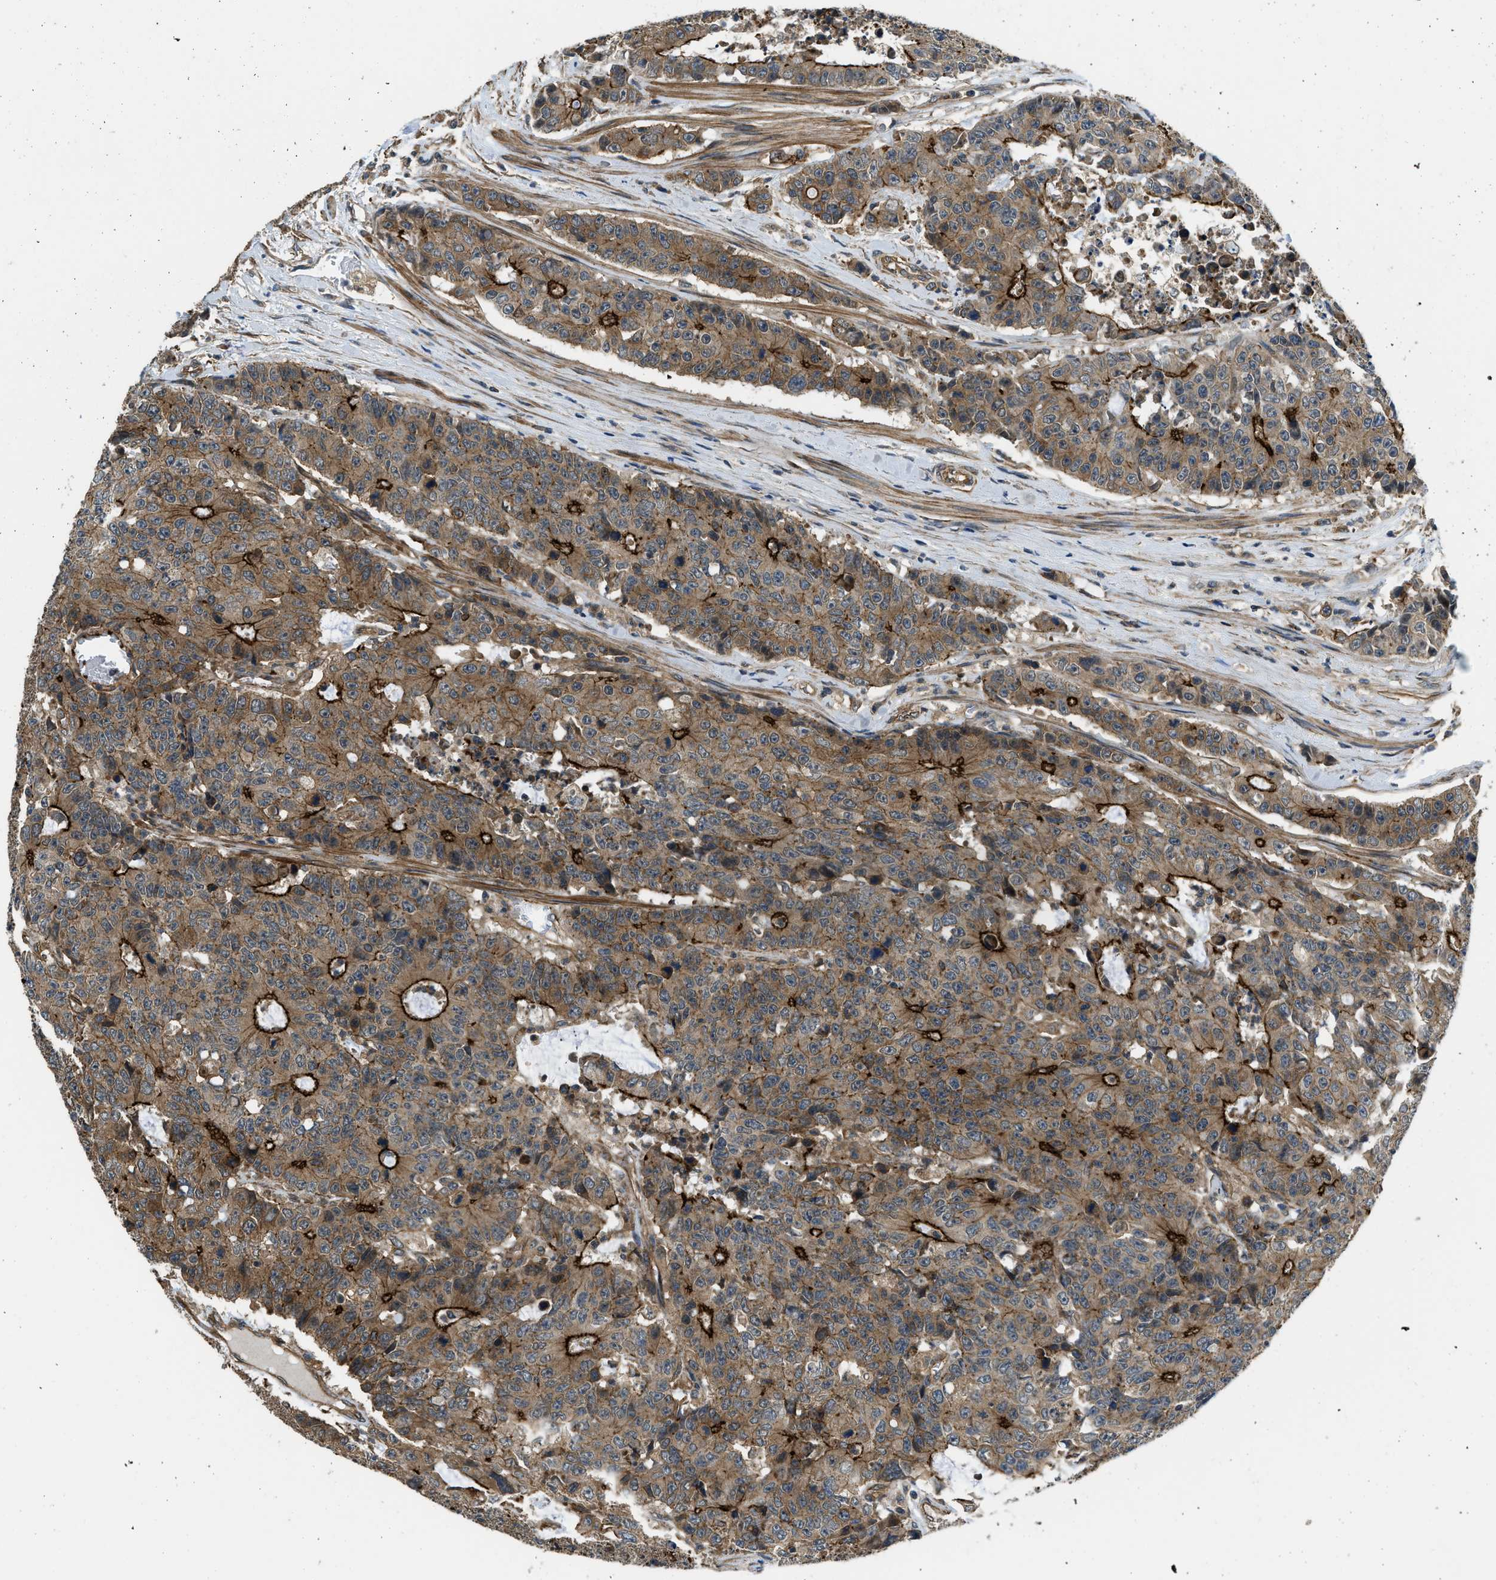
{"staining": {"intensity": "strong", "quantity": ">75%", "location": "cytoplasmic/membranous"}, "tissue": "colorectal cancer", "cell_type": "Tumor cells", "image_type": "cancer", "snomed": [{"axis": "morphology", "description": "Adenocarcinoma, NOS"}, {"axis": "topography", "description": "Colon"}], "caption": "This is a photomicrograph of immunohistochemistry staining of adenocarcinoma (colorectal), which shows strong expression in the cytoplasmic/membranous of tumor cells.", "gene": "CGN", "patient": {"sex": "female", "age": 86}}